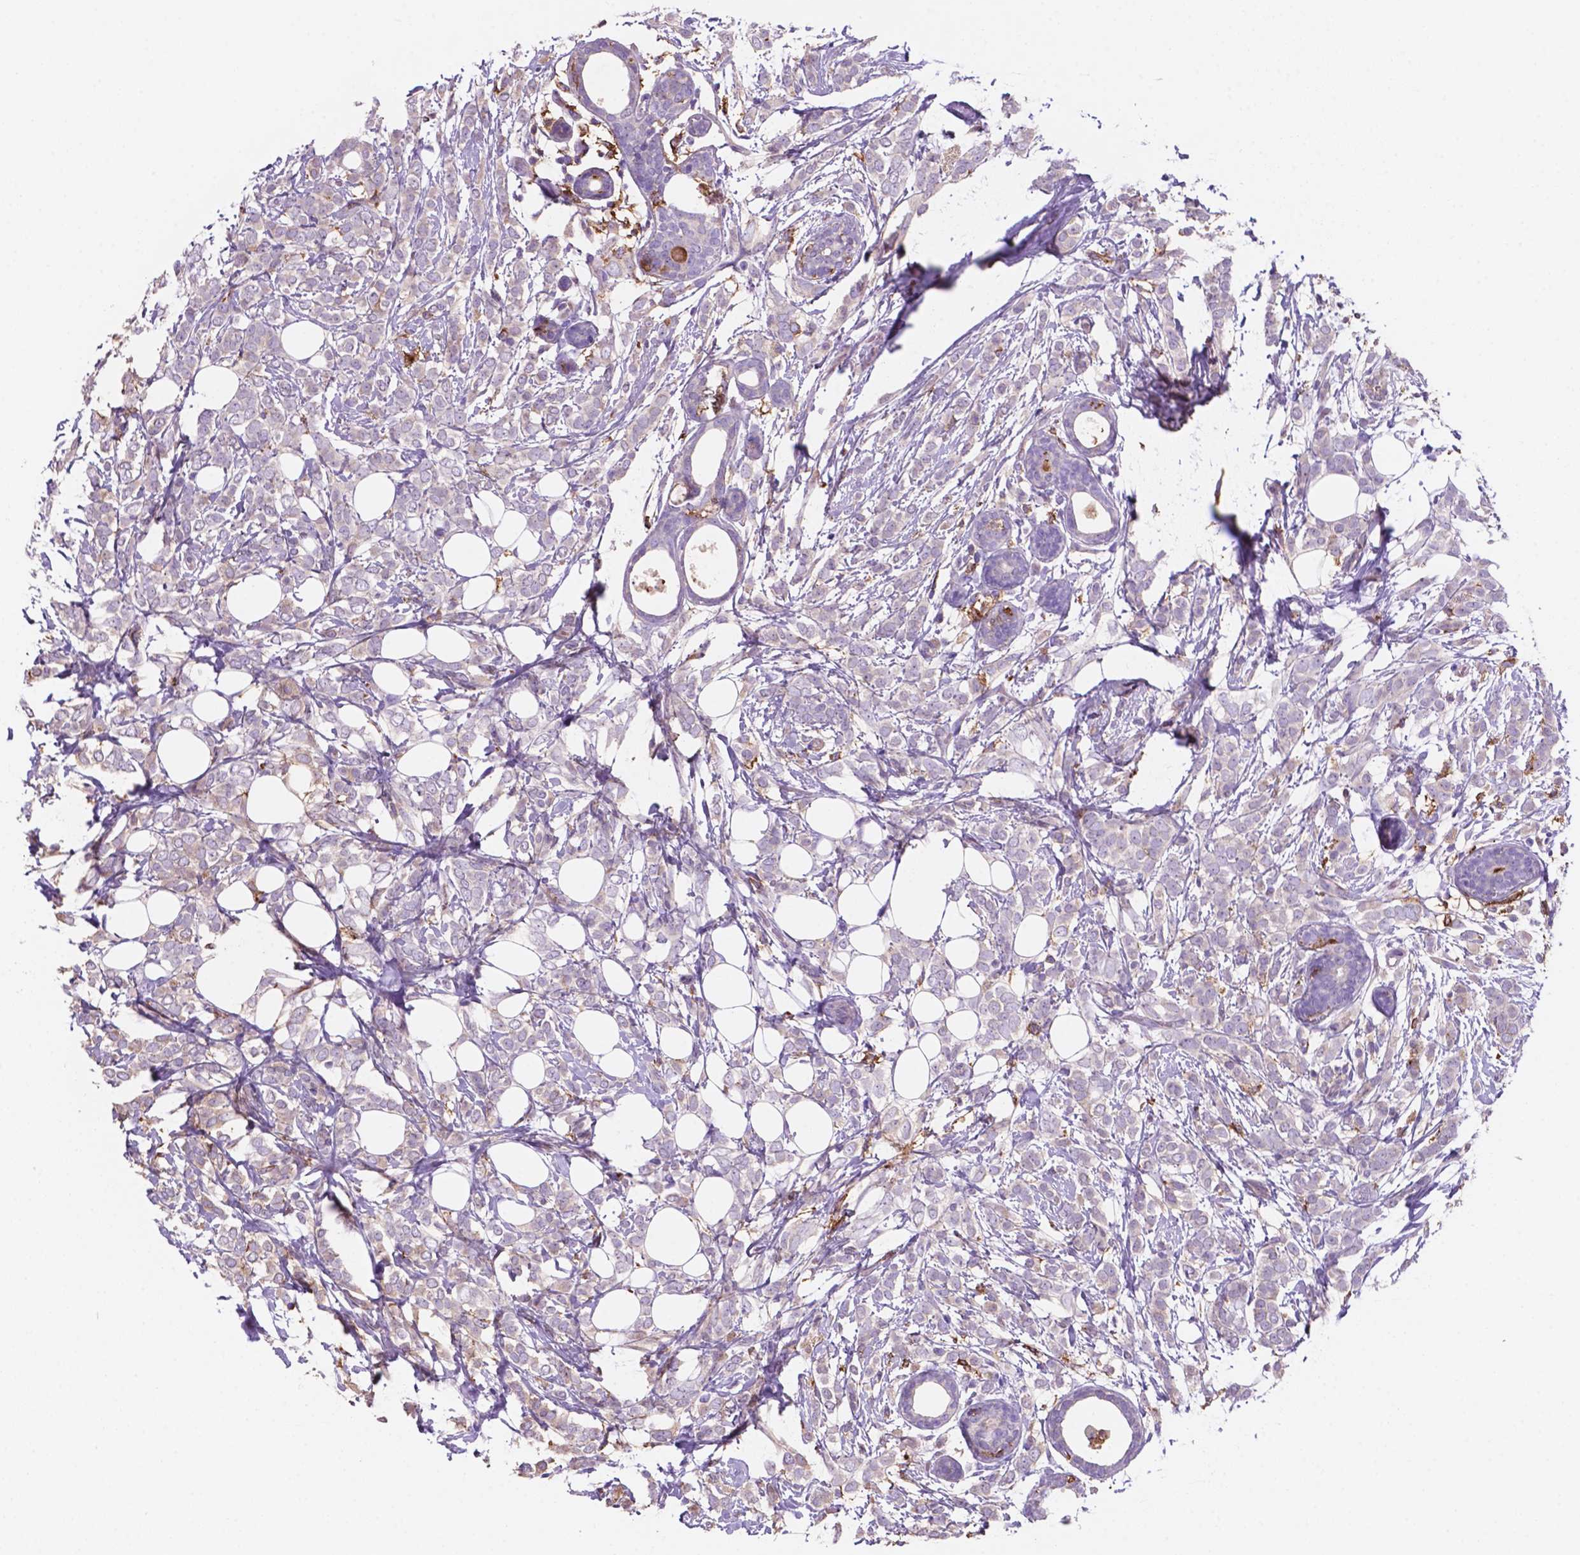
{"staining": {"intensity": "negative", "quantity": "none", "location": "none"}, "tissue": "breast cancer", "cell_type": "Tumor cells", "image_type": "cancer", "snomed": [{"axis": "morphology", "description": "Lobular carcinoma"}, {"axis": "topography", "description": "Breast"}], "caption": "This is an IHC image of lobular carcinoma (breast). There is no positivity in tumor cells.", "gene": "MKRN2OS", "patient": {"sex": "female", "age": 49}}